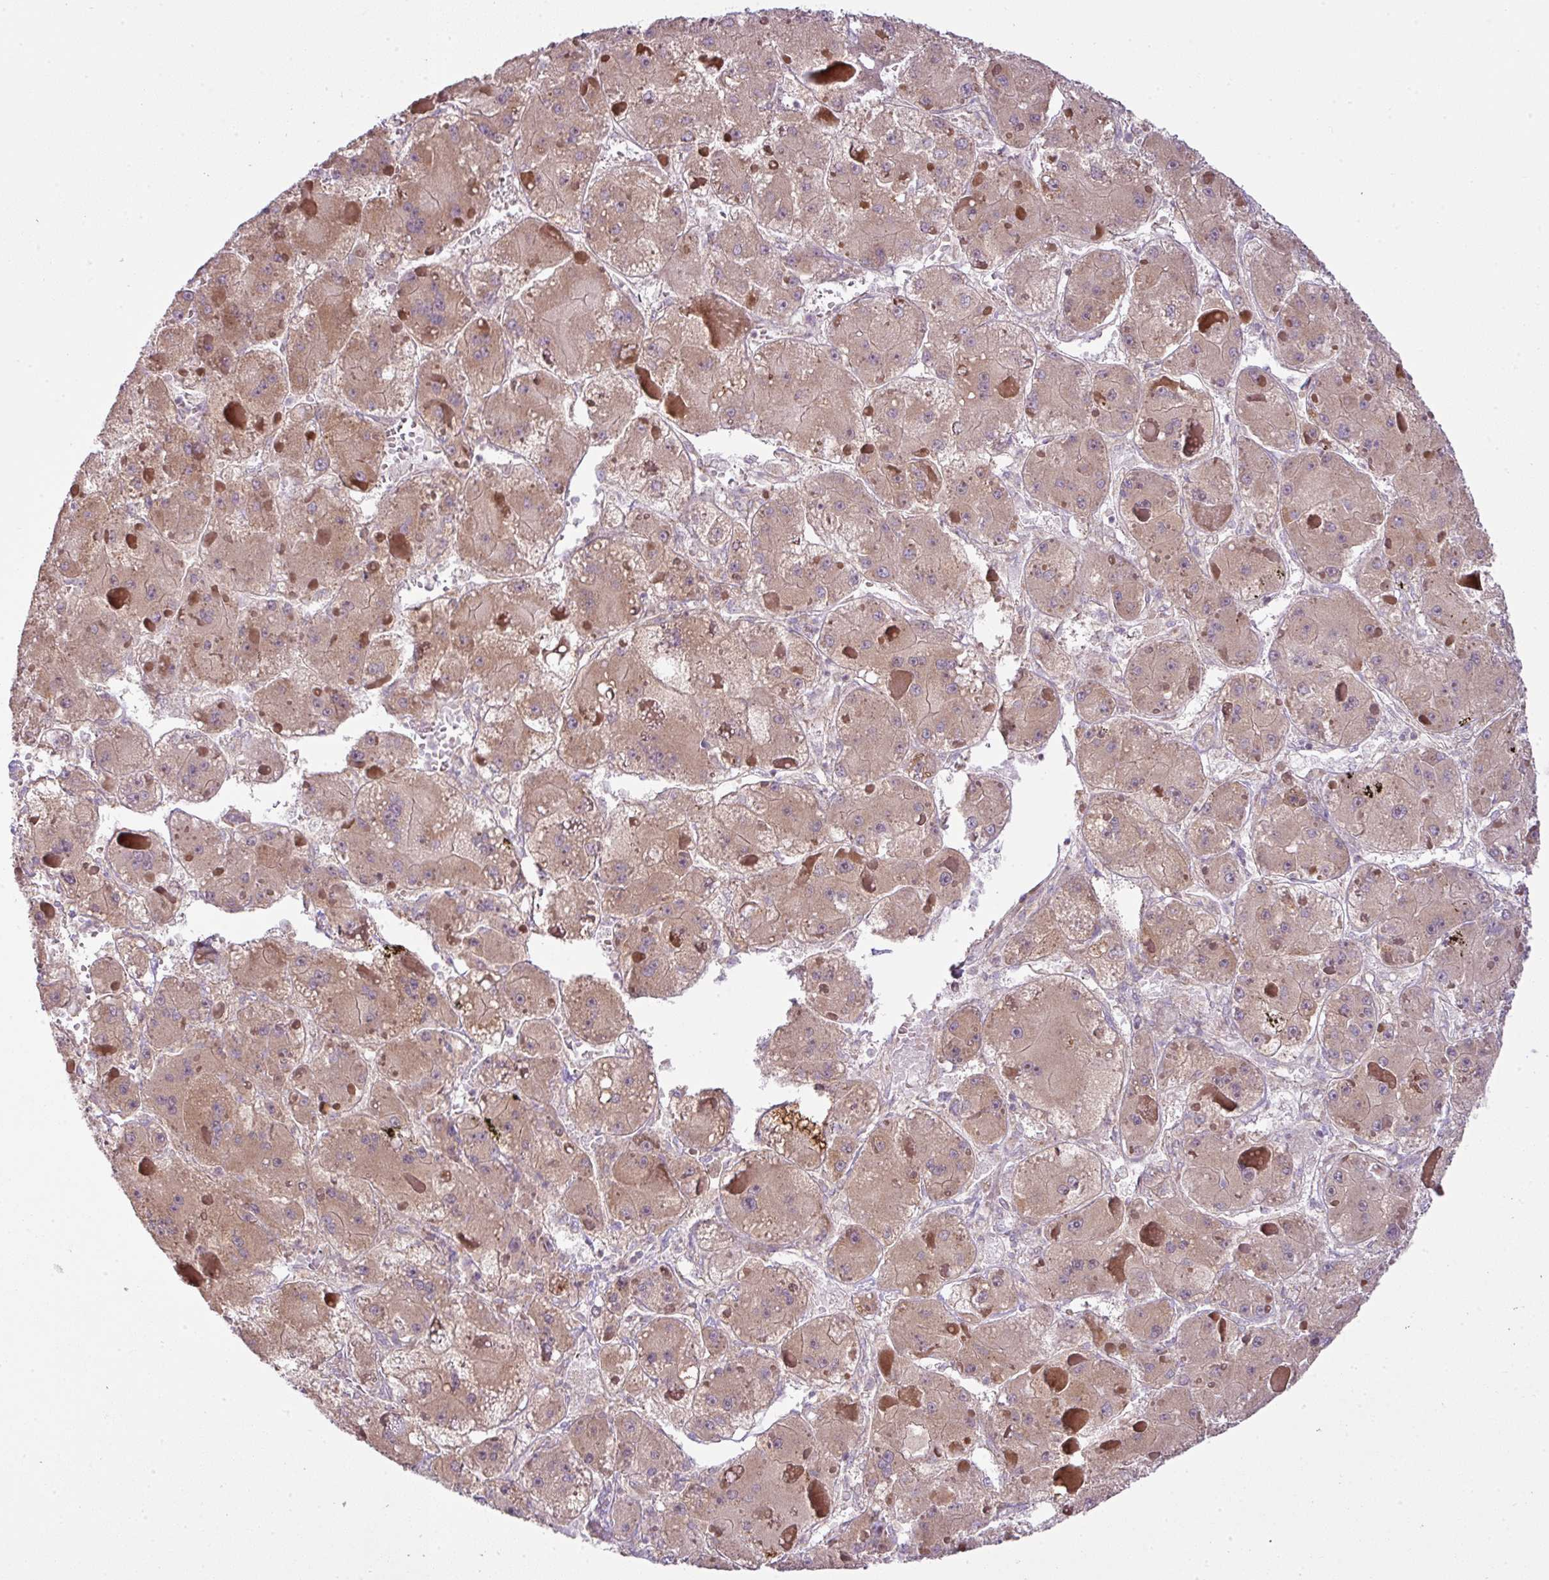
{"staining": {"intensity": "moderate", "quantity": ">75%", "location": "cytoplasmic/membranous"}, "tissue": "liver cancer", "cell_type": "Tumor cells", "image_type": "cancer", "snomed": [{"axis": "morphology", "description": "Carcinoma, Hepatocellular, NOS"}, {"axis": "topography", "description": "Liver"}], "caption": "Brown immunohistochemical staining in human liver cancer (hepatocellular carcinoma) exhibits moderate cytoplasmic/membranous staining in approximately >75% of tumor cells. (DAB IHC with brightfield microscopy, high magnification).", "gene": "COX18", "patient": {"sex": "female", "age": 73}}